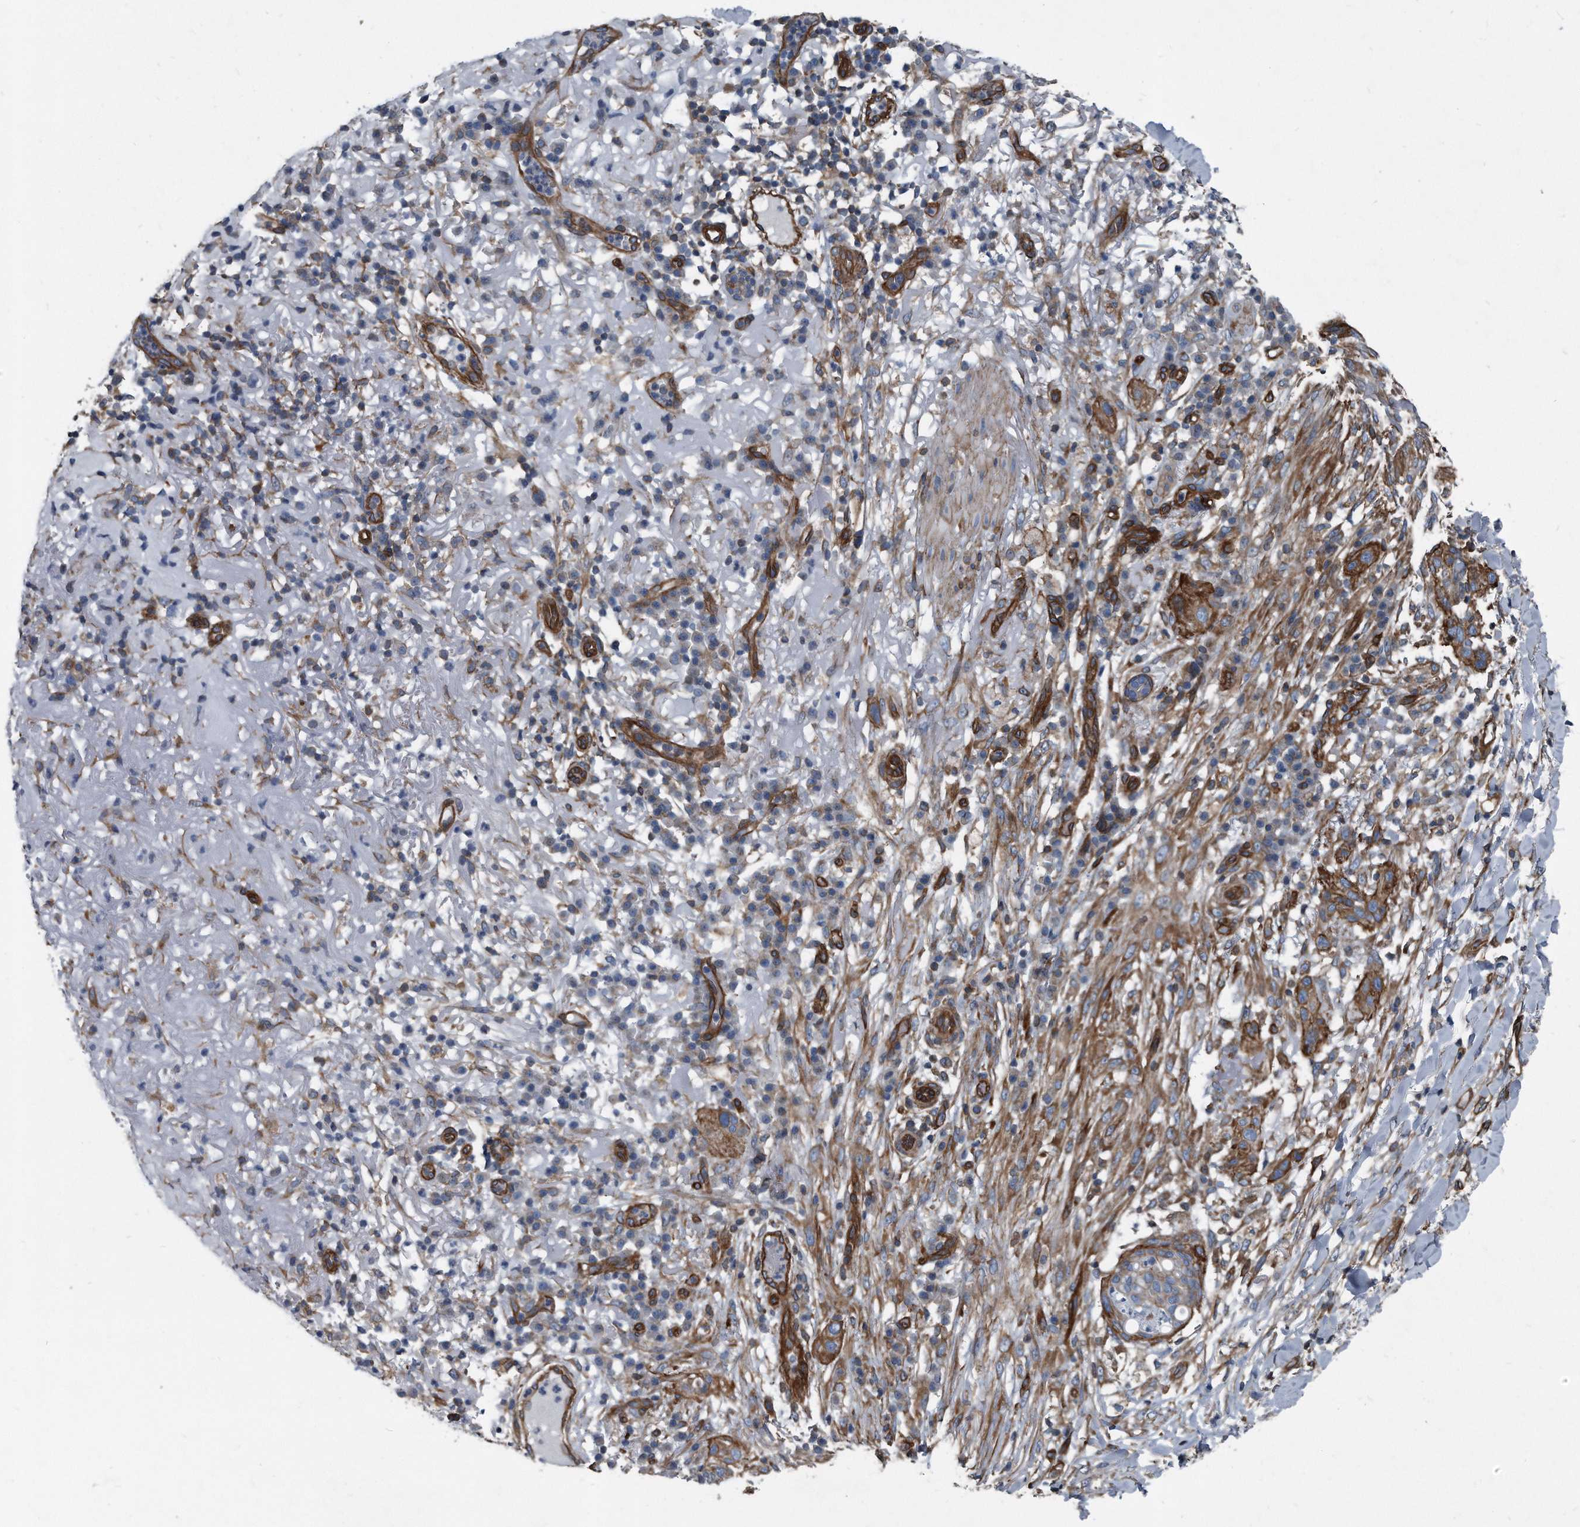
{"staining": {"intensity": "moderate", "quantity": ">75%", "location": "cytoplasmic/membranous"}, "tissue": "skin cancer", "cell_type": "Tumor cells", "image_type": "cancer", "snomed": [{"axis": "morphology", "description": "Normal tissue, NOS"}, {"axis": "morphology", "description": "Squamous cell carcinoma, NOS"}, {"axis": "topography", "description": "Skin"}], "caption": "Skin squamous cell carcinoma stained with a protein marker displays moderate staining in tumor cells.", "gene": "PLEC", "patient": {"sex": "female", "age": 96}}